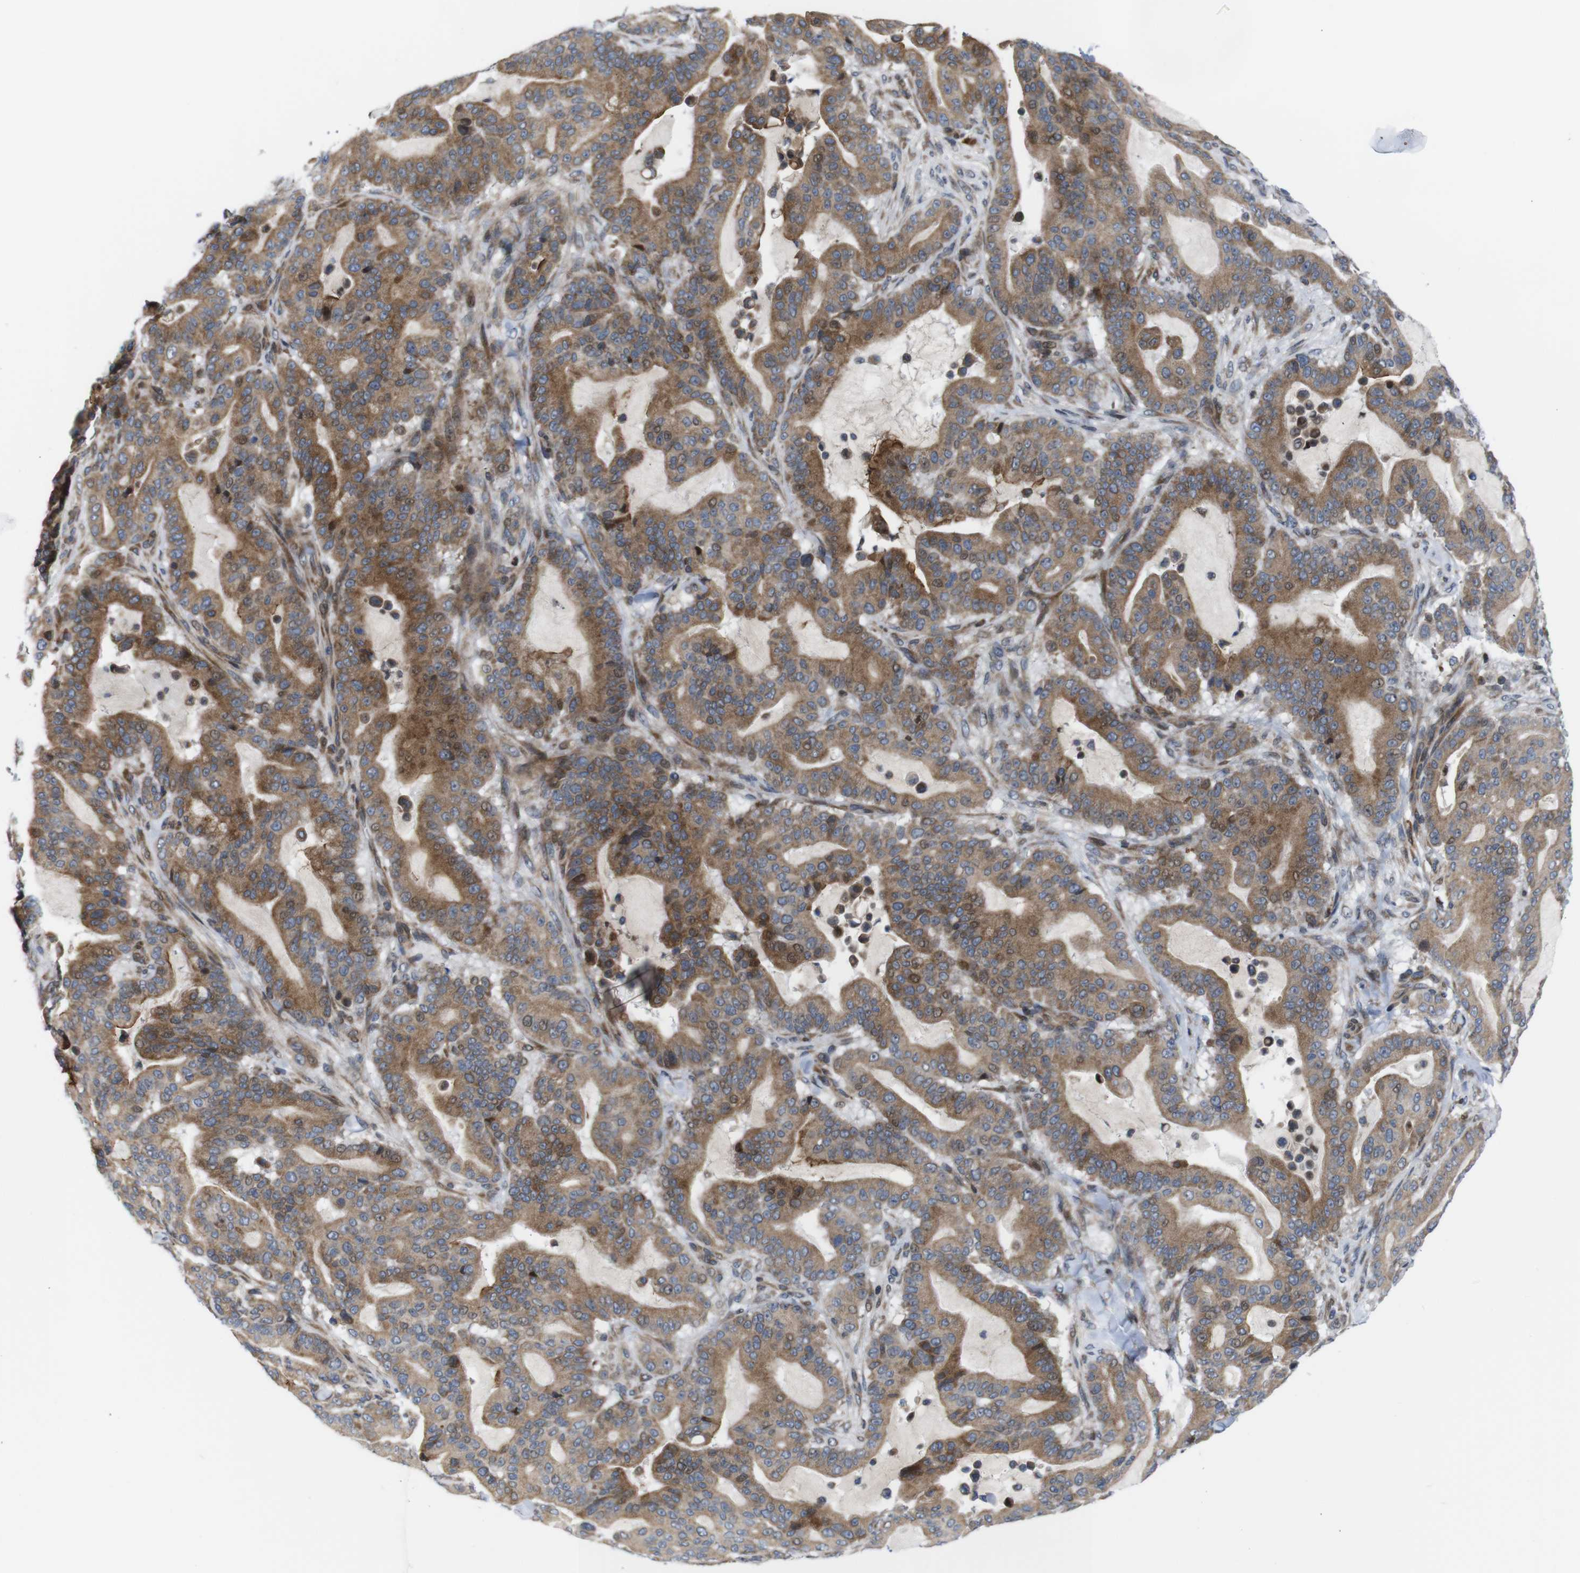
{"staining": {"intensity": "moderate", "quantity": ">75%", "location": "cytoplasmic/membranous"}, "tissue": "pancreatic cancer", "cell_type": "Tumor cells", "image_type": "cancer", "snomed": [{"axis": "morphology", "description": "Adenocarcinoma, NOS"}, {"axis": "topography", "description": "Pancreas"}], "caption": "High-power microscopy captured an IHC micrograph of pancreatic cancer (adenocarcinoma), revealing moderate cytoplasmic/membranous staining in about >75% of tumor cells. (DAB (3,3'-diaminobenzidine) IHC with brightfield microscopy, high magnification).", "gene": "PTPN1", "patient": {"sex": "male", "age": 63}}